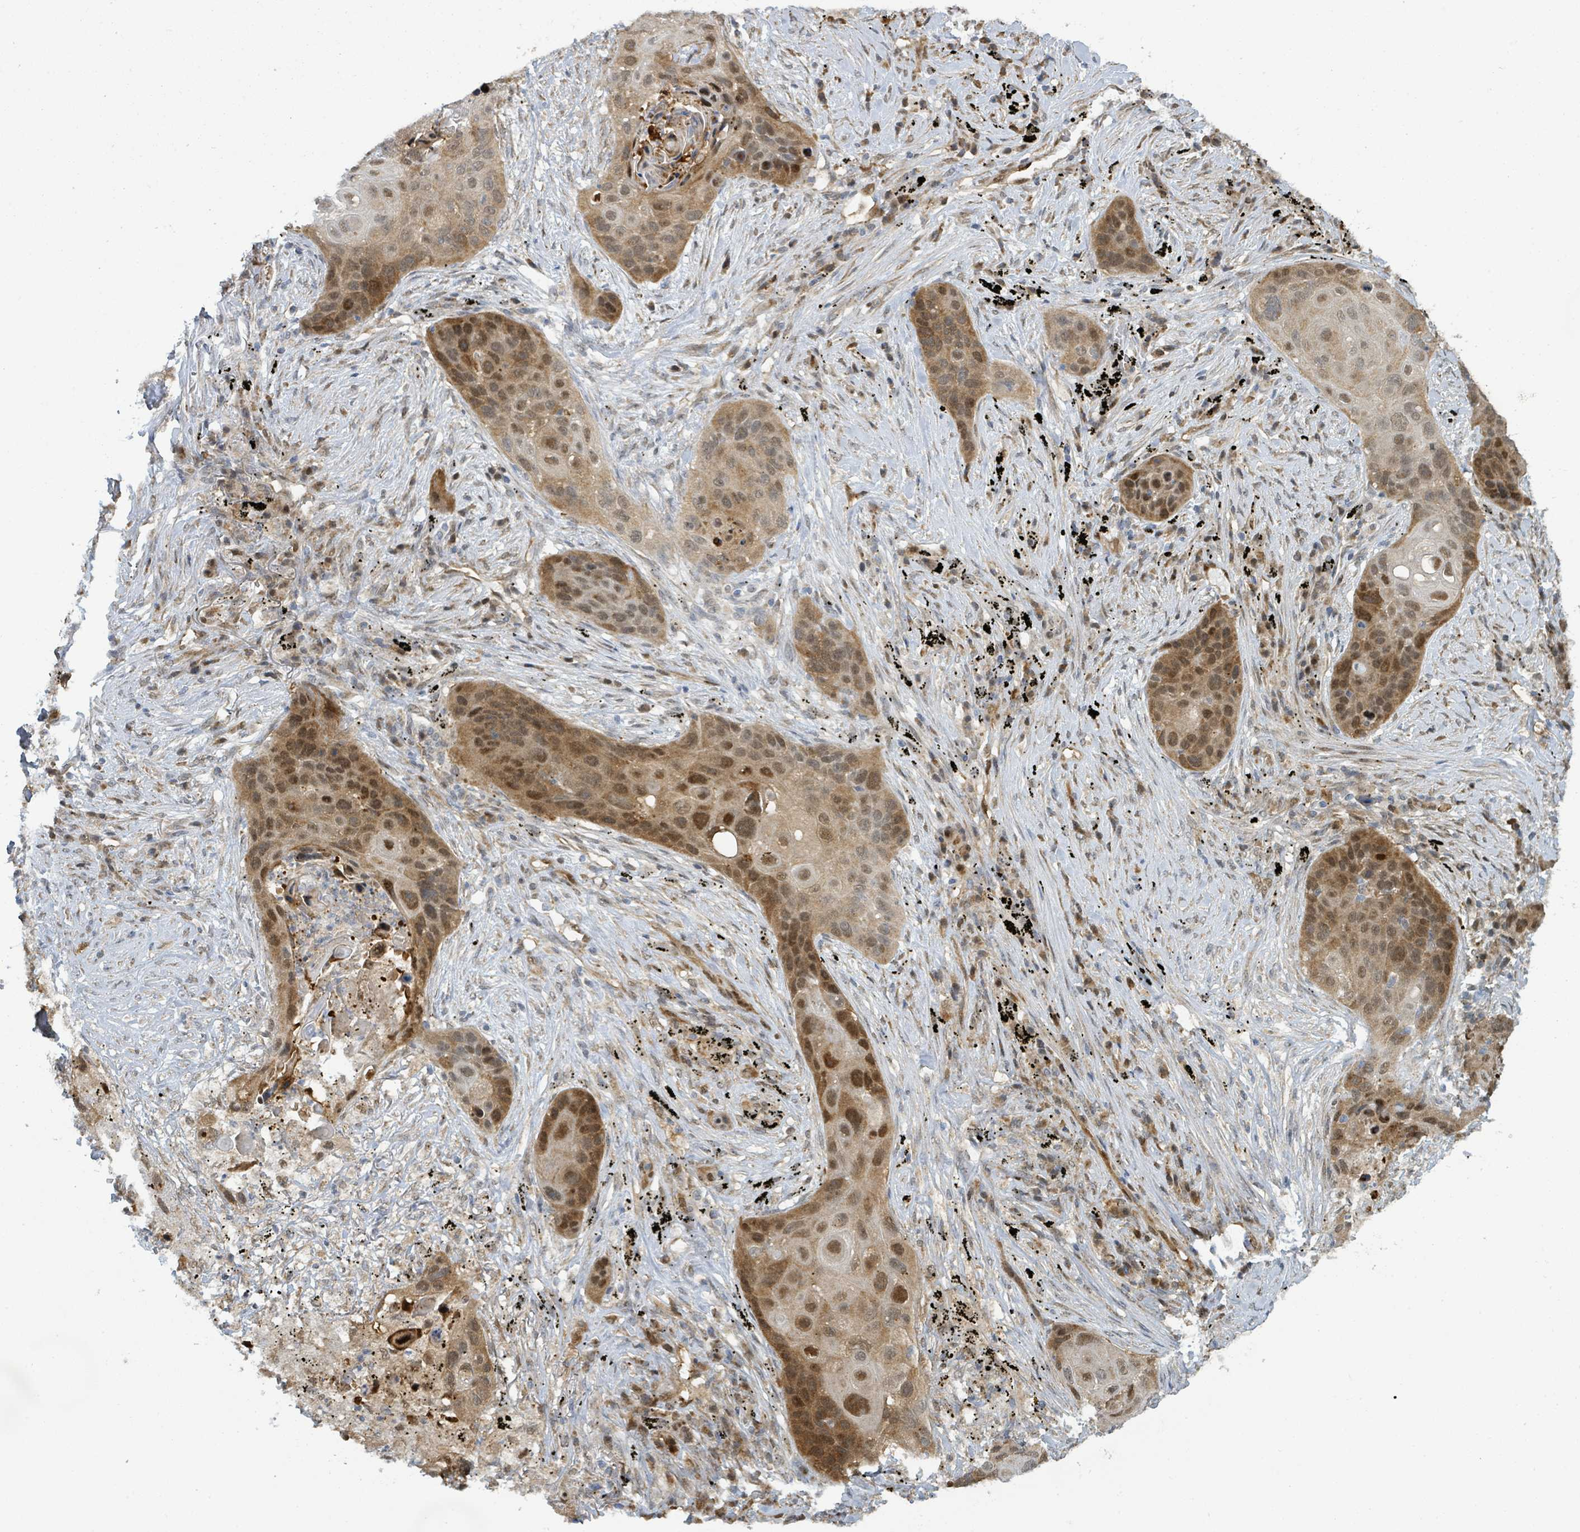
{"staining": {"intensity": "moderate", "quantity": ">75%", "location": "cytoplasmic/membranous,nuclear"}, "tissue": "lung cancer", "cell_type": "Tumor cells", "image_type": "cancer", "snomed": [{"axis": "morphology", "description": "Squamous cell carcinoma, NOS"}, {"axis": "topography", "description": "Lung"}], "caption": "Immunohistochemical staining of human lung cancer (squamous cell carcinoma) displays moderate cytoplasmic/membranous and nuclear protein positivity in approximately >75% of tumor cells.", "gene": "PSMB7", "patient": {"sex": "female", "age": 63}}